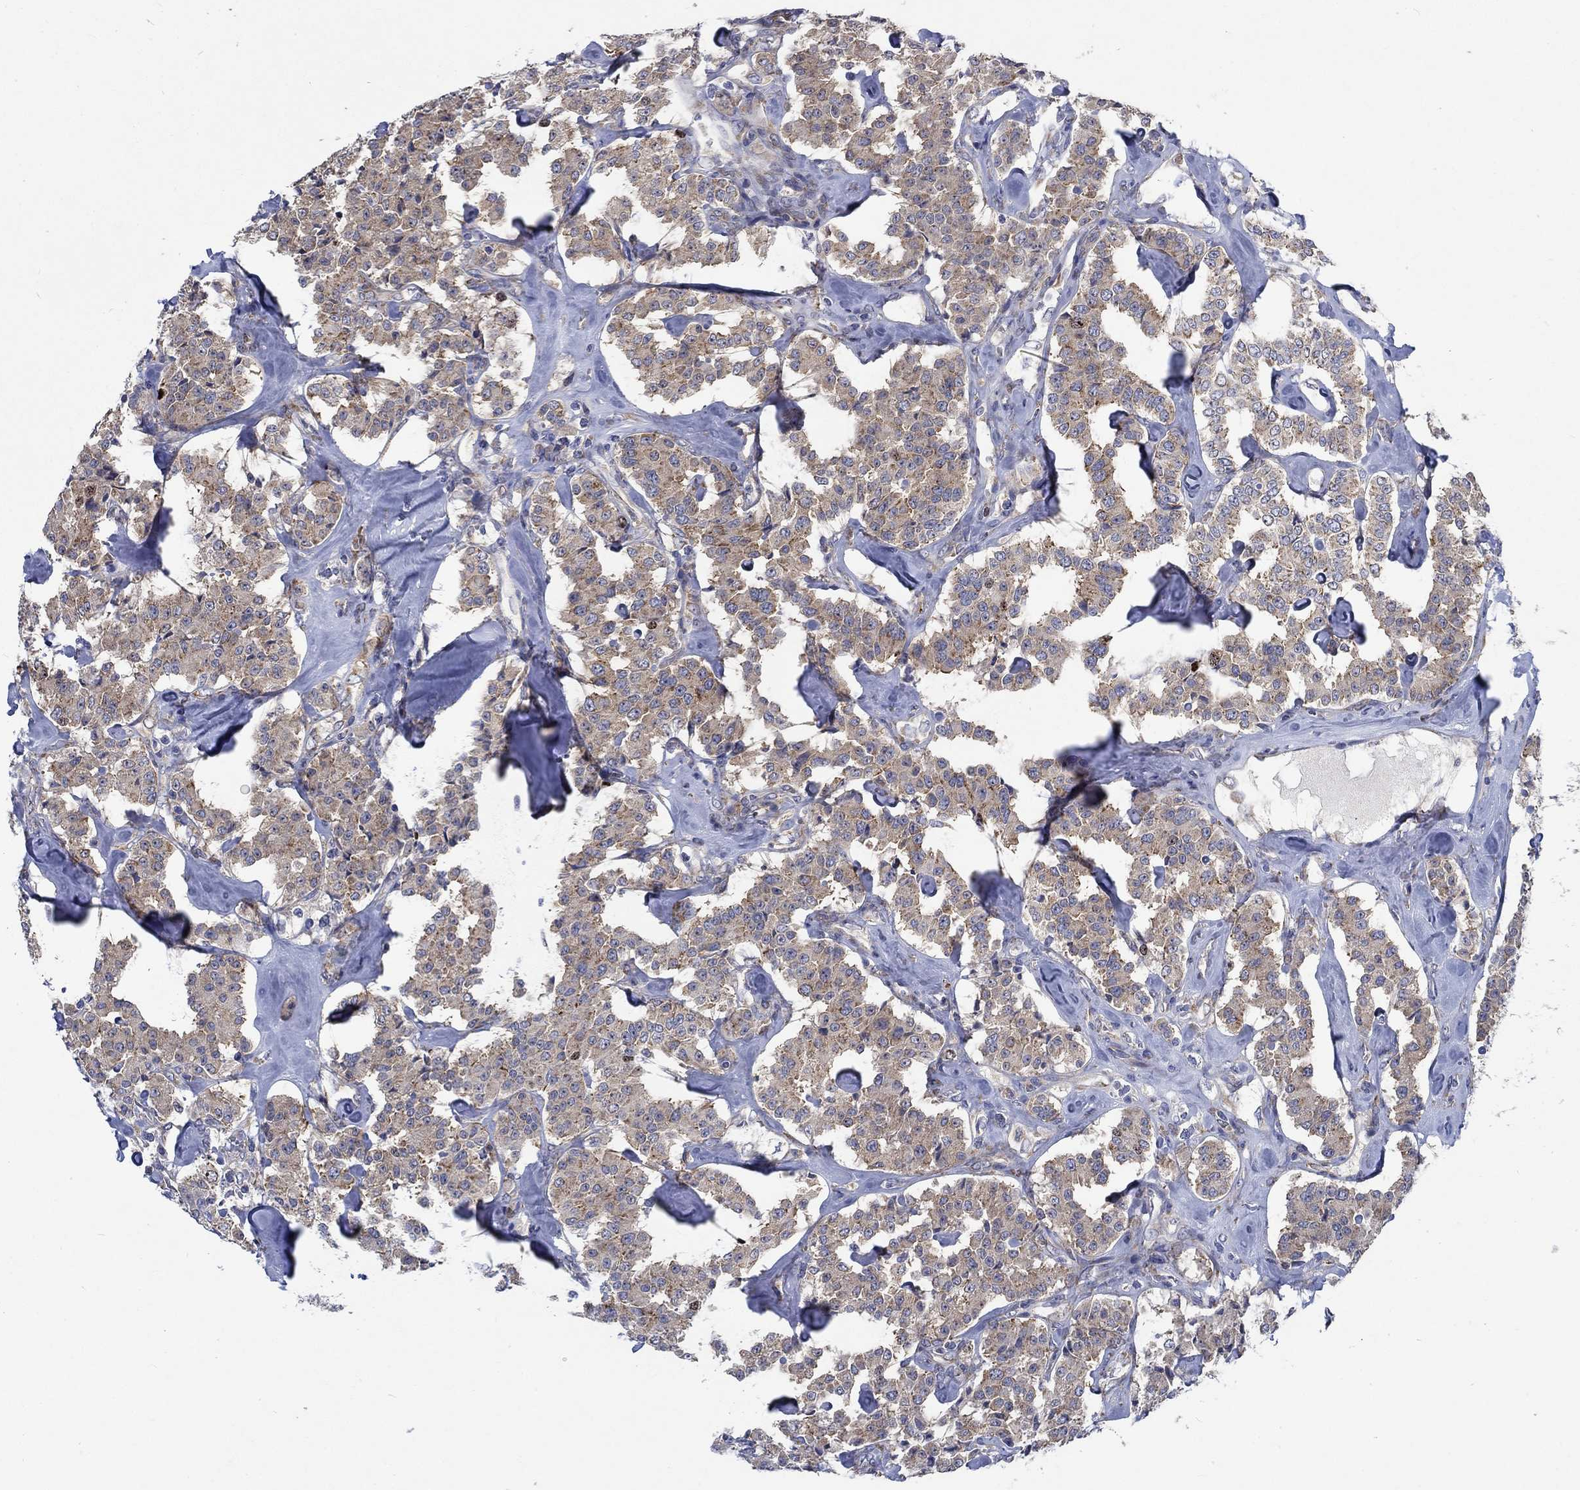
{"staining": {"intensity": "weak", "quantity": ">75%", "location": "cytoplasmic/membranous"}, "tissue": "carcinoid", "cell_type": "Tumor cells", "image_type": "cancer", "snomed": [{"axis": "morphology", "description": "Carcinoid, malignant, NOS"}, {"axis": "topography", "description": "Pancreas"}], "caption": "Carcinoid was stained to show a protein in brown. There is low levels of weak cytoplasmic/membranous staining in about >75% of tumor cells.", "gene": "MMP24", "patient": {"sex": "male", "age": 41}}